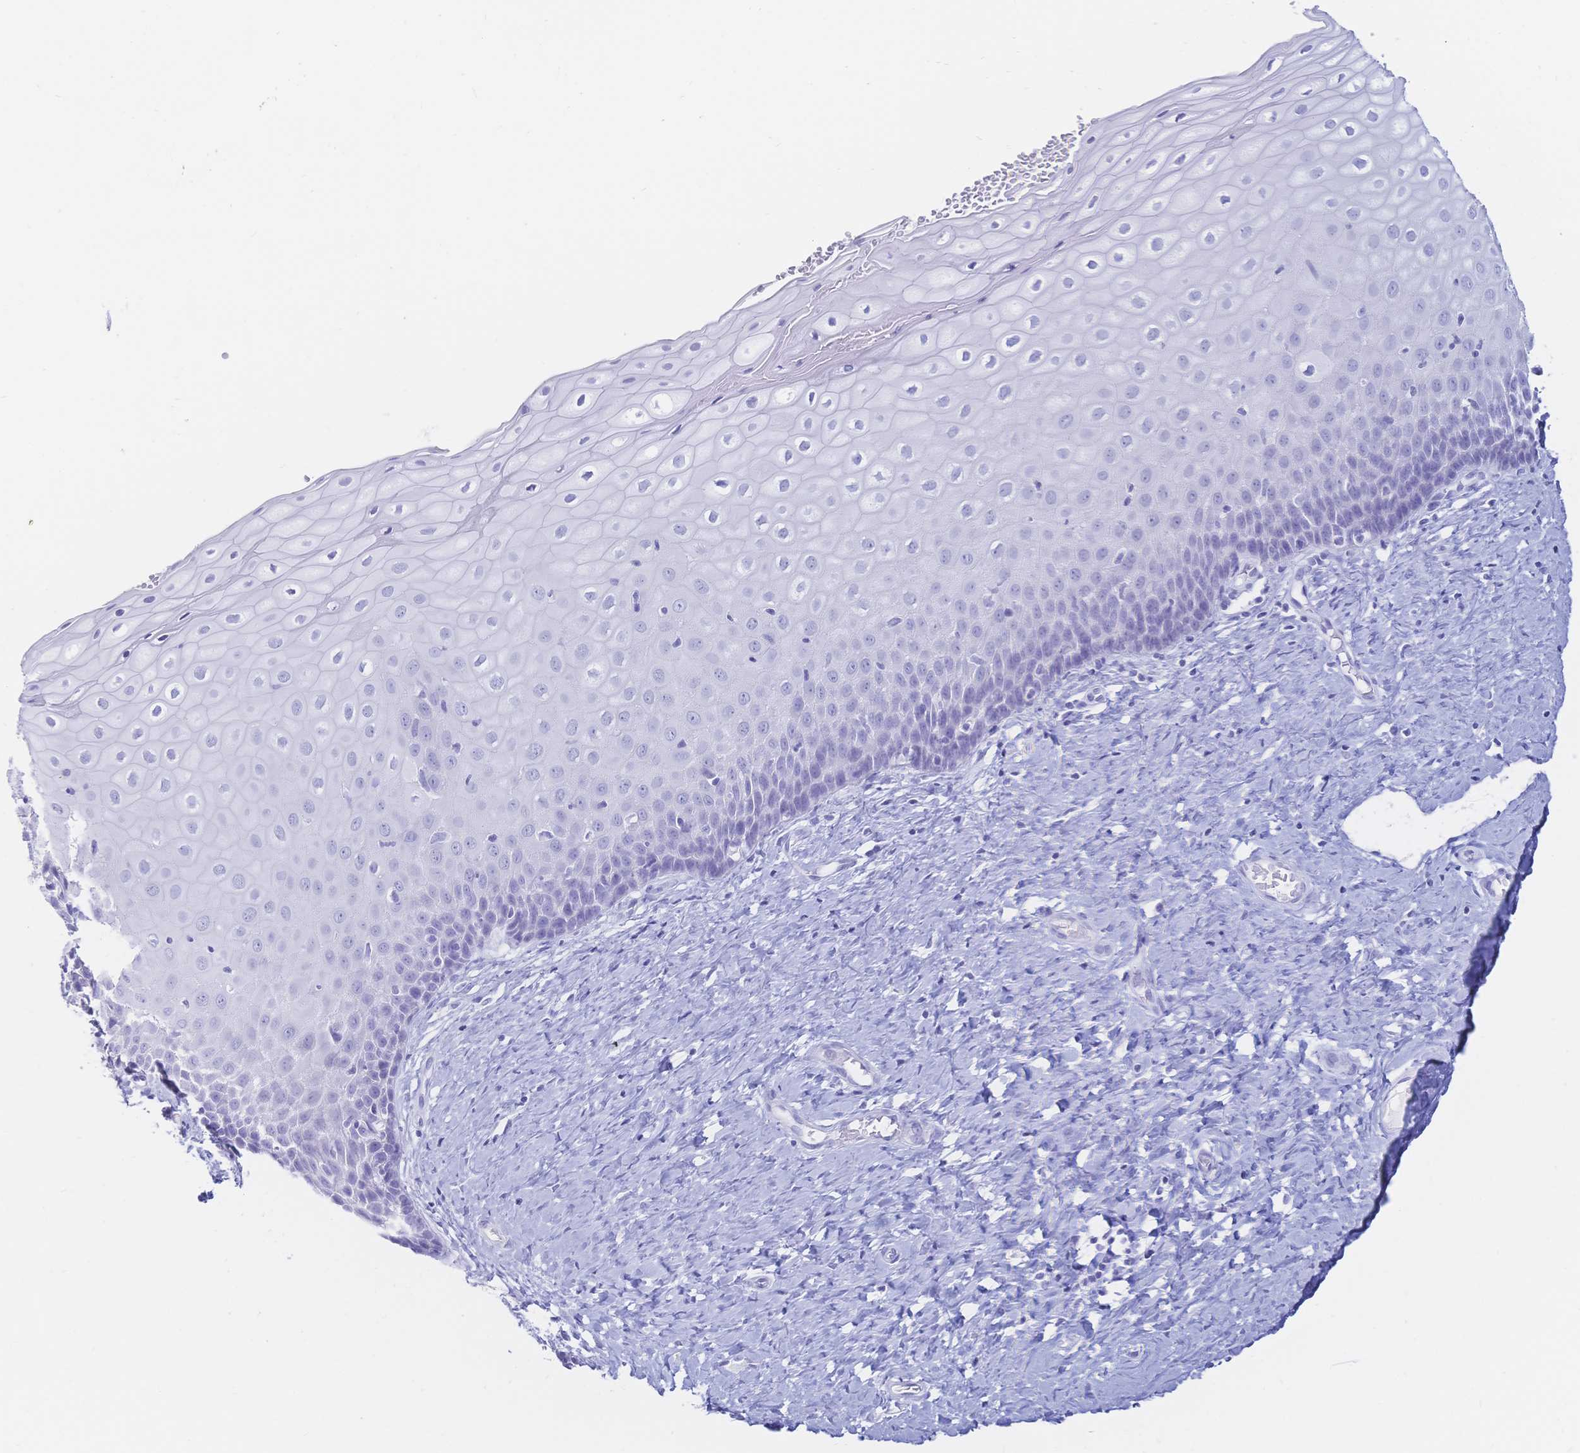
{"staining": {"intensity": "negative", "quantity": "none", "location": "none"}, "tissue": "cervix", "cell_type": "Glandular cells", "image_type": "normal", "snomed": [{"axis": "morphology", "description": "Normal tissue, NOS"}, {"axis": "topography", "description": "Cervix"}], "caption": "Immunohistochemistry of unremarkable human cervix demonstrates no expression in glandular cells. The staining was performed using DAB to visualize the protein expression in brown, while the nuclei were stained in blue with hematoxylin (Magnification: 20x).", "gene": "MEP1B", "patient": {"sex": "female", "age": 37}}